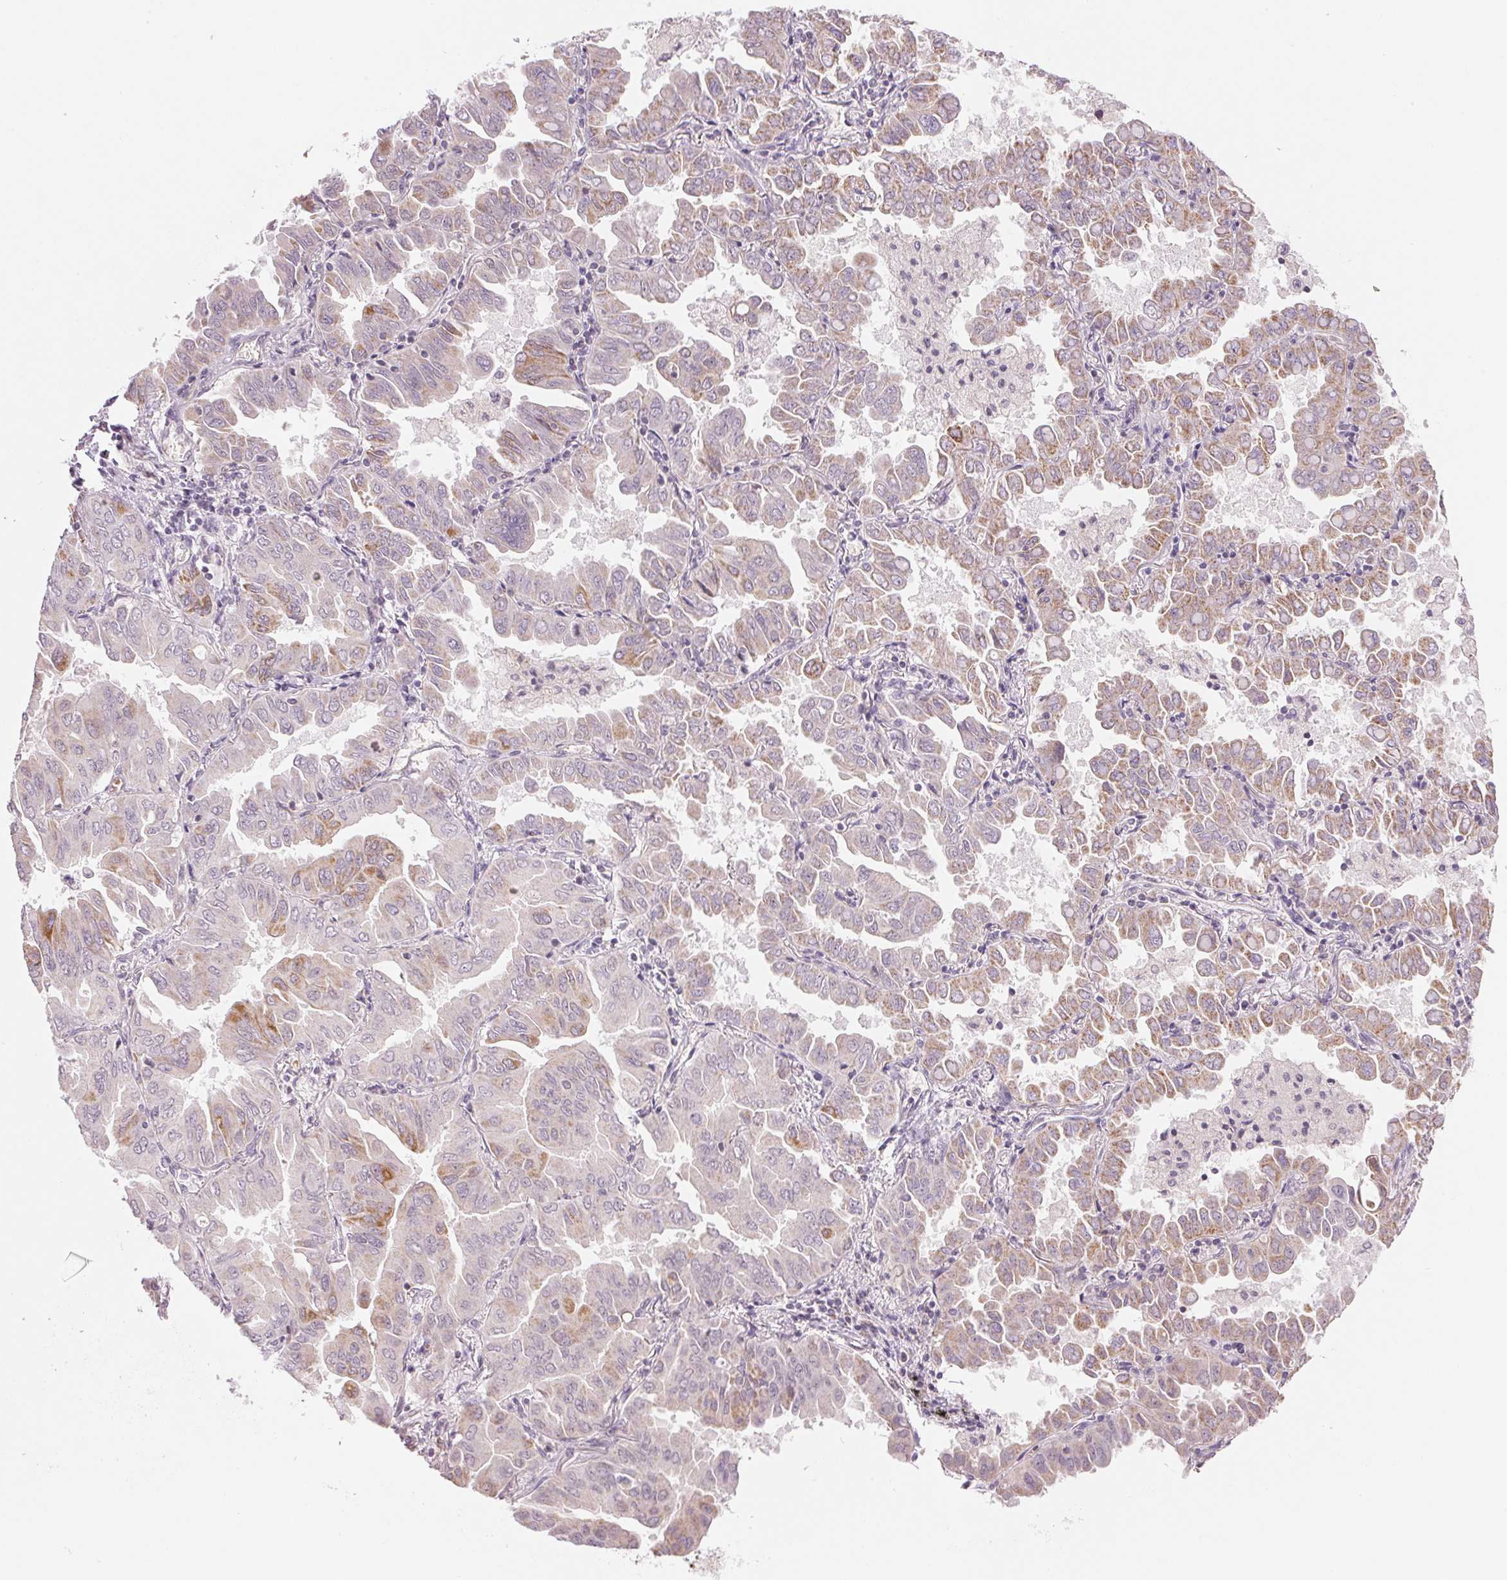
{"staining": {"intensity": "strong", "quantity": "<25%", "location": "cytoplasmic/membranous"}, "tissue": "lung cancer", "cell_type": "Tumor cells", "image_type": "cancer", "snomed": [{"axis": "morphology", "description": "Adenocarcinoma, NOS"}, {"axis": "topography", "description": "Lung"}], "caption": "Immunohistochemistry (IHC) (DAB (3,3'-diaminobenzidine)) staining of human lung adenocarcinoma demonstrates strong cytoplasmic/membranous protein expression in about <25% of tumor cells.", "gene": "HINT2", "patient": {"sex": "male", "age": 64}}